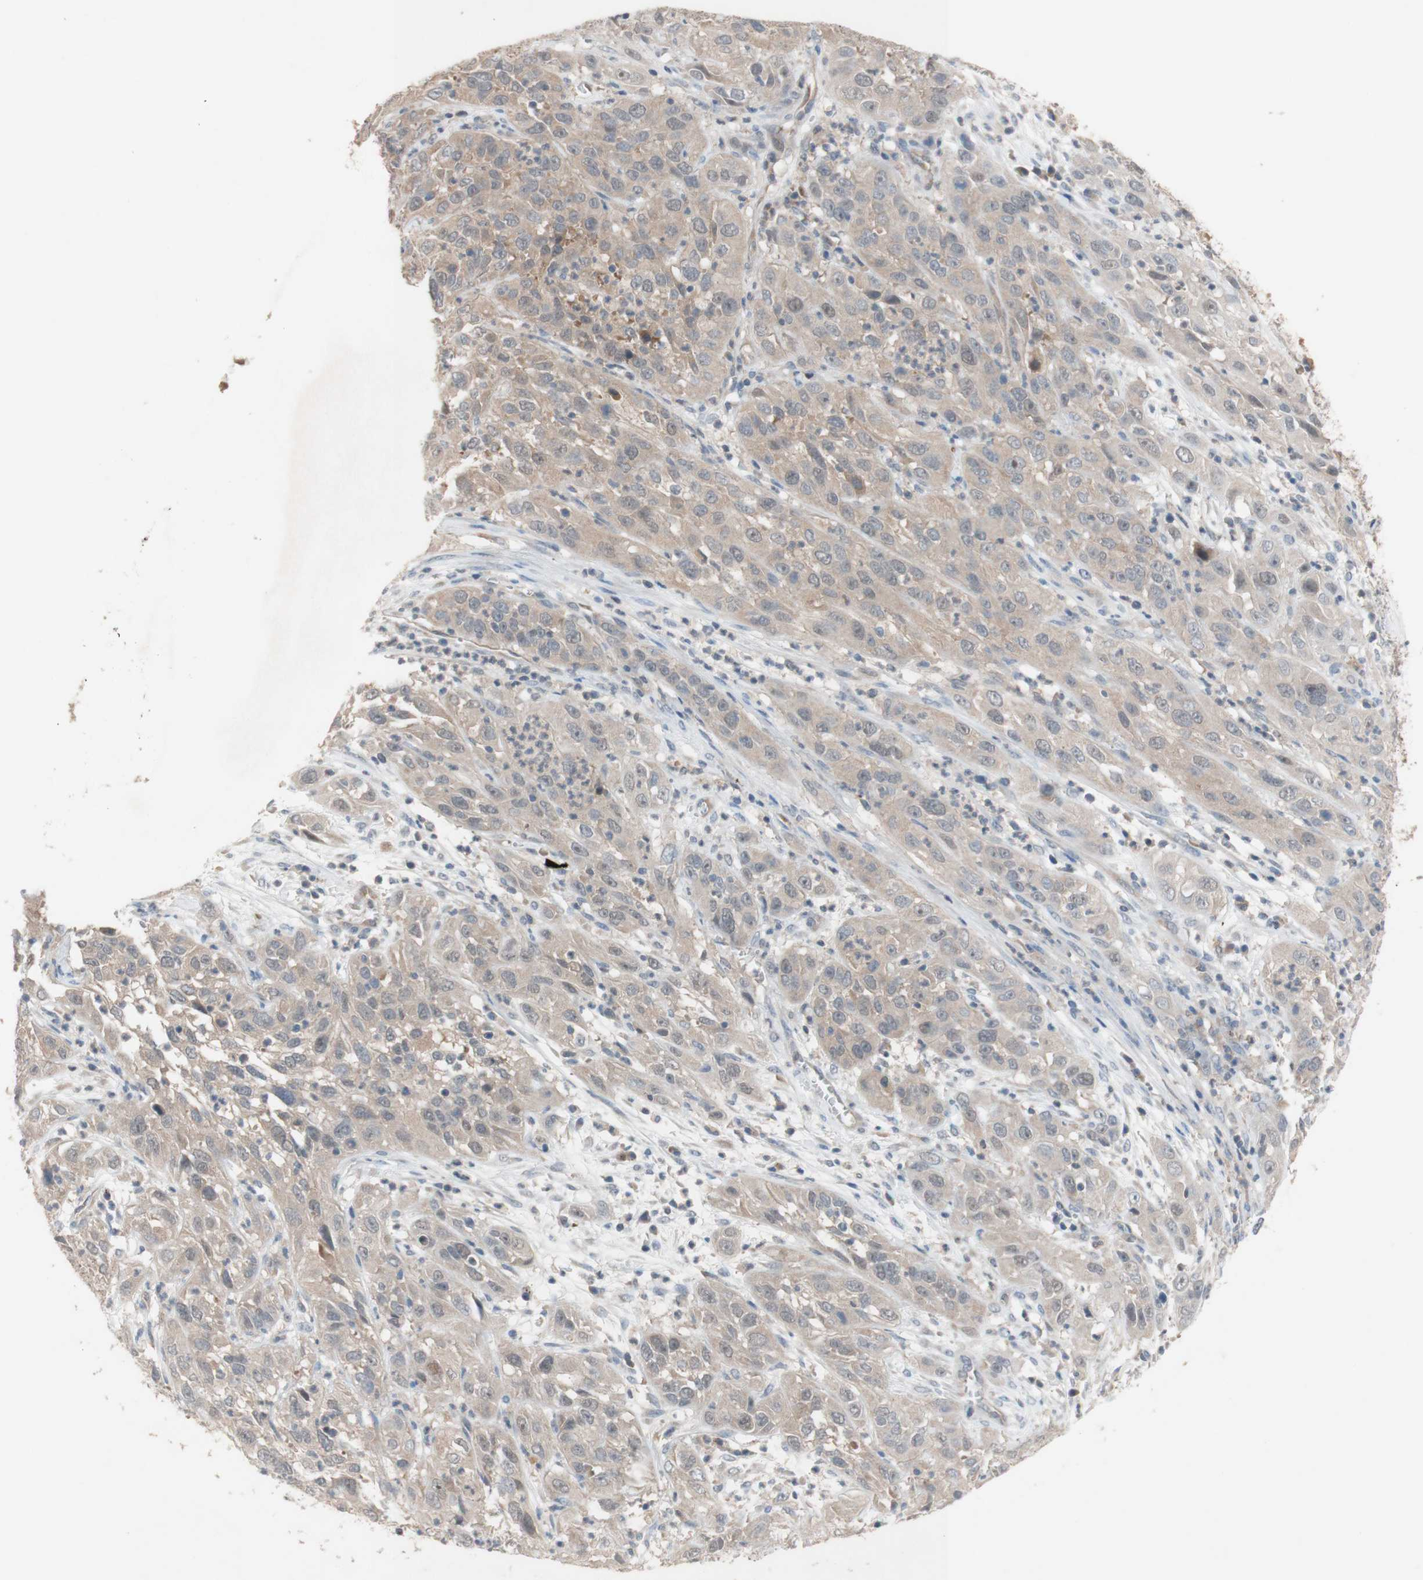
{"staining": {"intensity": "weak", "quantity": ">75%", "location": "cytoplasmic/membranous"}, "tissue": "cervical cancer", "cell_type": "Tumor cells", "image_type": "cancer", "snomed": [{"axis": "morphology", "description": "Squamous cell carcinoma, NOS"}, {"axis": "topography", "description": "Cervix"}], "caption": "This image displays immunohistochemistry staining of cervical squamous cell carcinoma, with low weak cytoplasmic/membranous expression in approximately >75% of tumor cells.", "gene": "PEX2", "patient": {"sex": "female", "age": 32}}